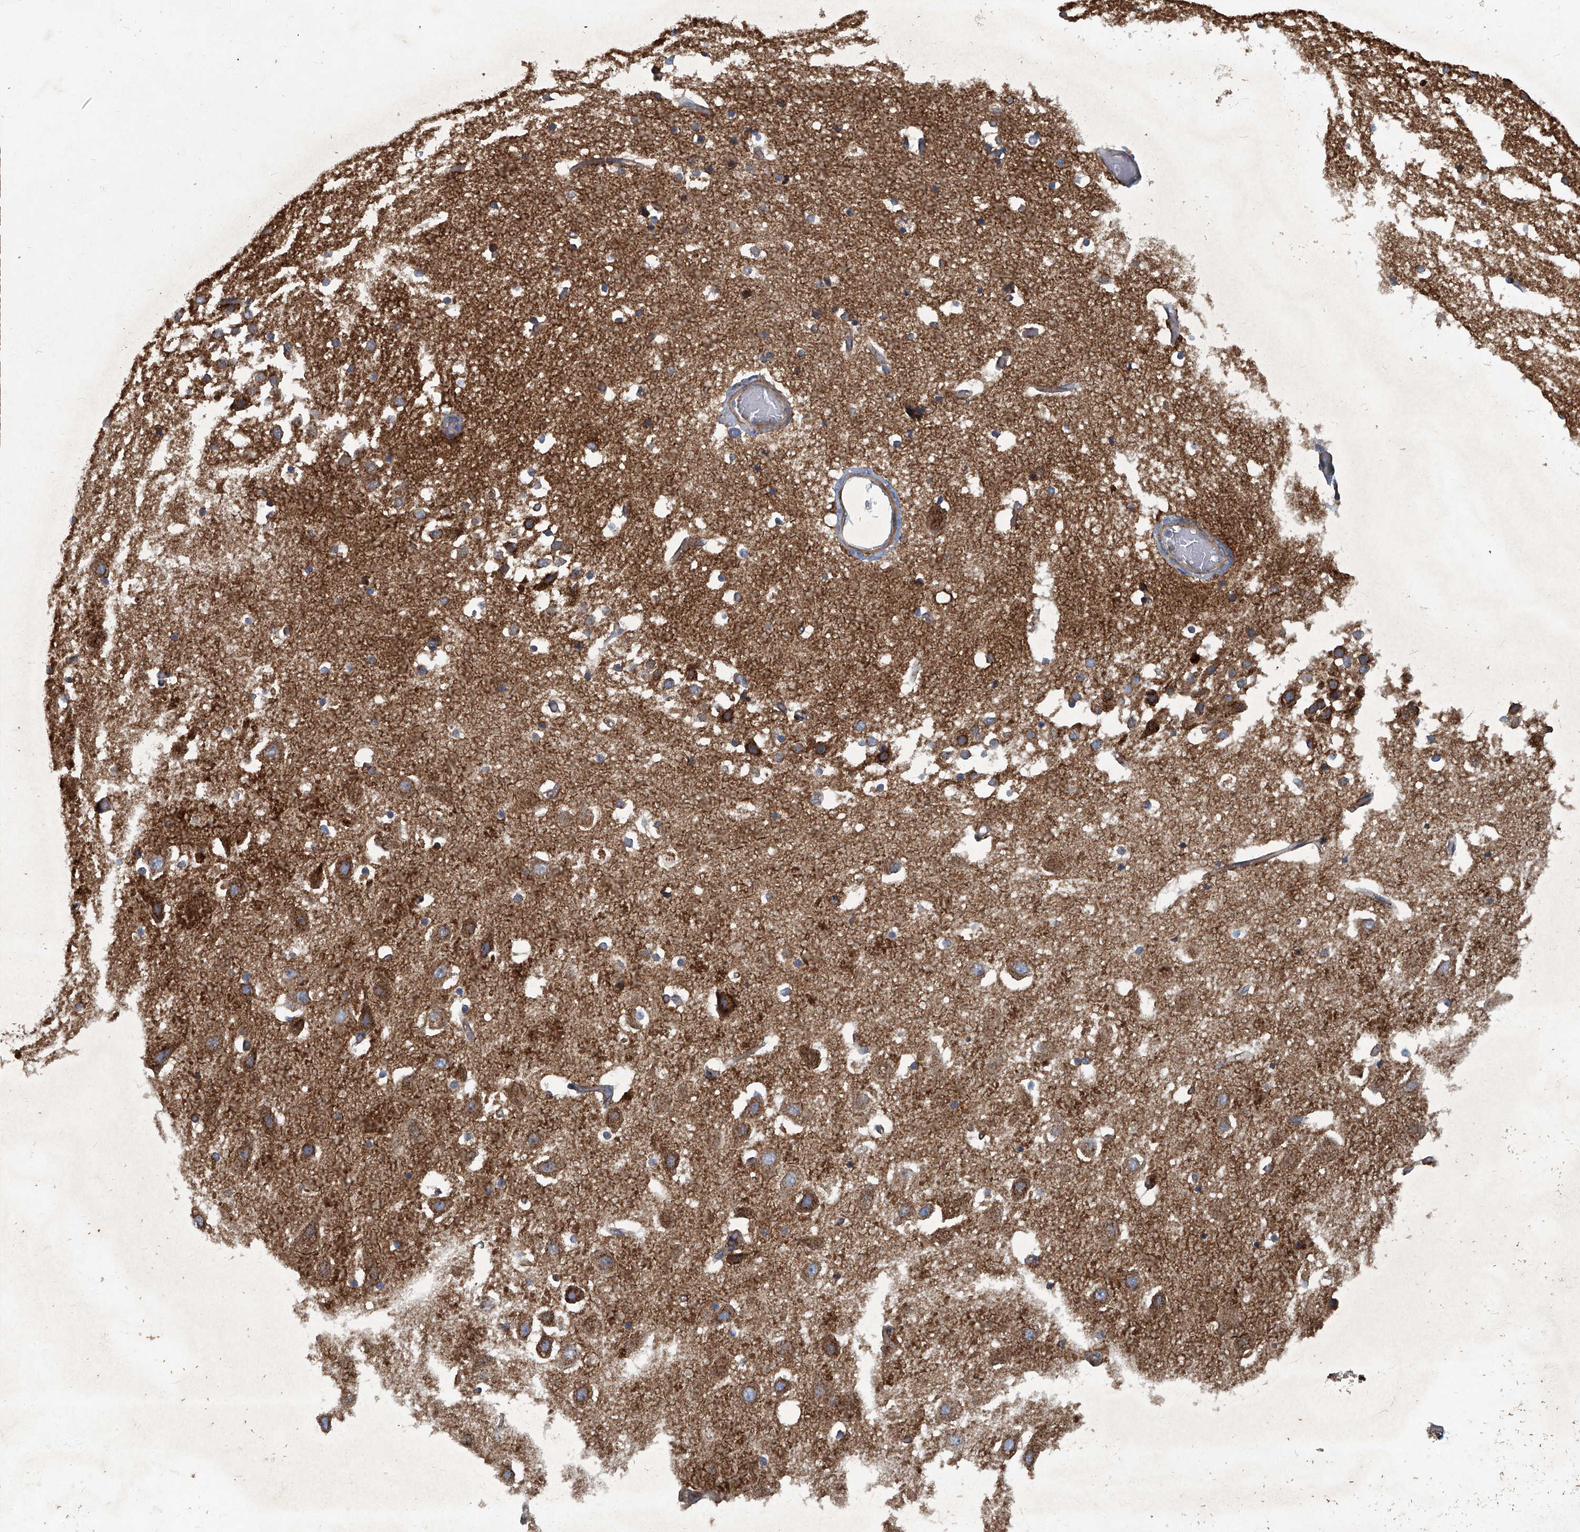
{"staining": {"intensity": "moderate", "quantity": "<25%", "location": "cytoplasmic/membranous"}, "tissue": "hippocampus", "cell_type": "Glial cells", "image_type": "normal", "snomed": [{"axis": "morphology", "description": "Normal tissue, NOS"}, {"axis": "topography", "description": "Hippocampus"}], "caption": "This is an image of immunohistochemistry (IHC) staining of normal hippocampus, which shows moderate expression in the cytoplasmic/membranous of glial cells.", "gene": "PIGH", "patient": {"sex": "female", "age": 52}}